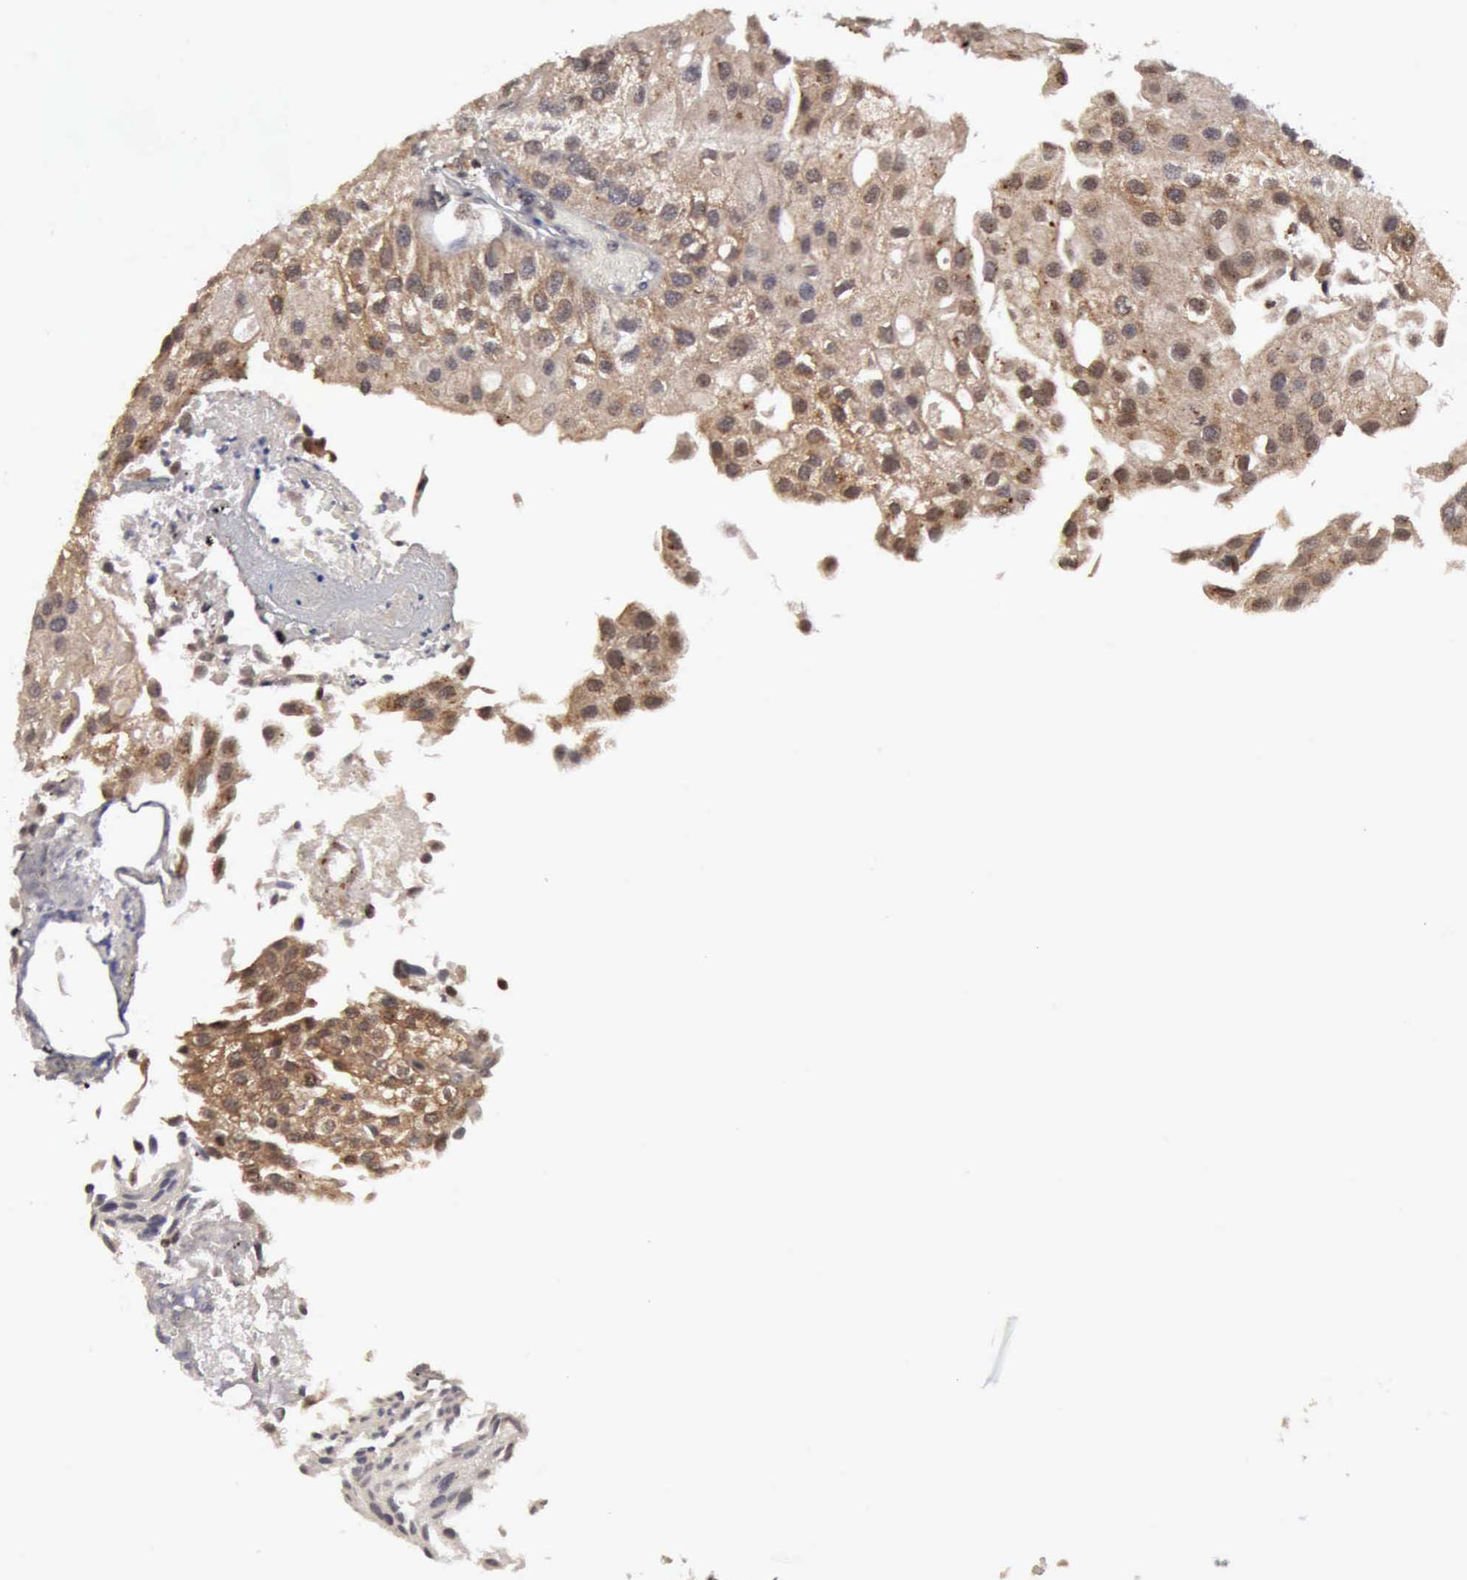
{"staining": {"intensity": "weak", "quantity": ">75%", "location": "cytoplasmic/membranous"}, "tissue": "urothelial cancer", "cell_type": "Tumor cells", "image_type": "cancer", "snomed": [{"axis": "morphology", "description": "Urothelial carcinoma, Low grade"}, {"axis": "topography", "description": "Urinary bladder"}], "caption": "A photomicrograph of urothelial carcinoma (low-grade) stained for a protein shows weak cytoplasmic/membranous brown staining in tumor cells.", "gene": "CDKN2A", "patient": {"sex": "female", "age": 89}}